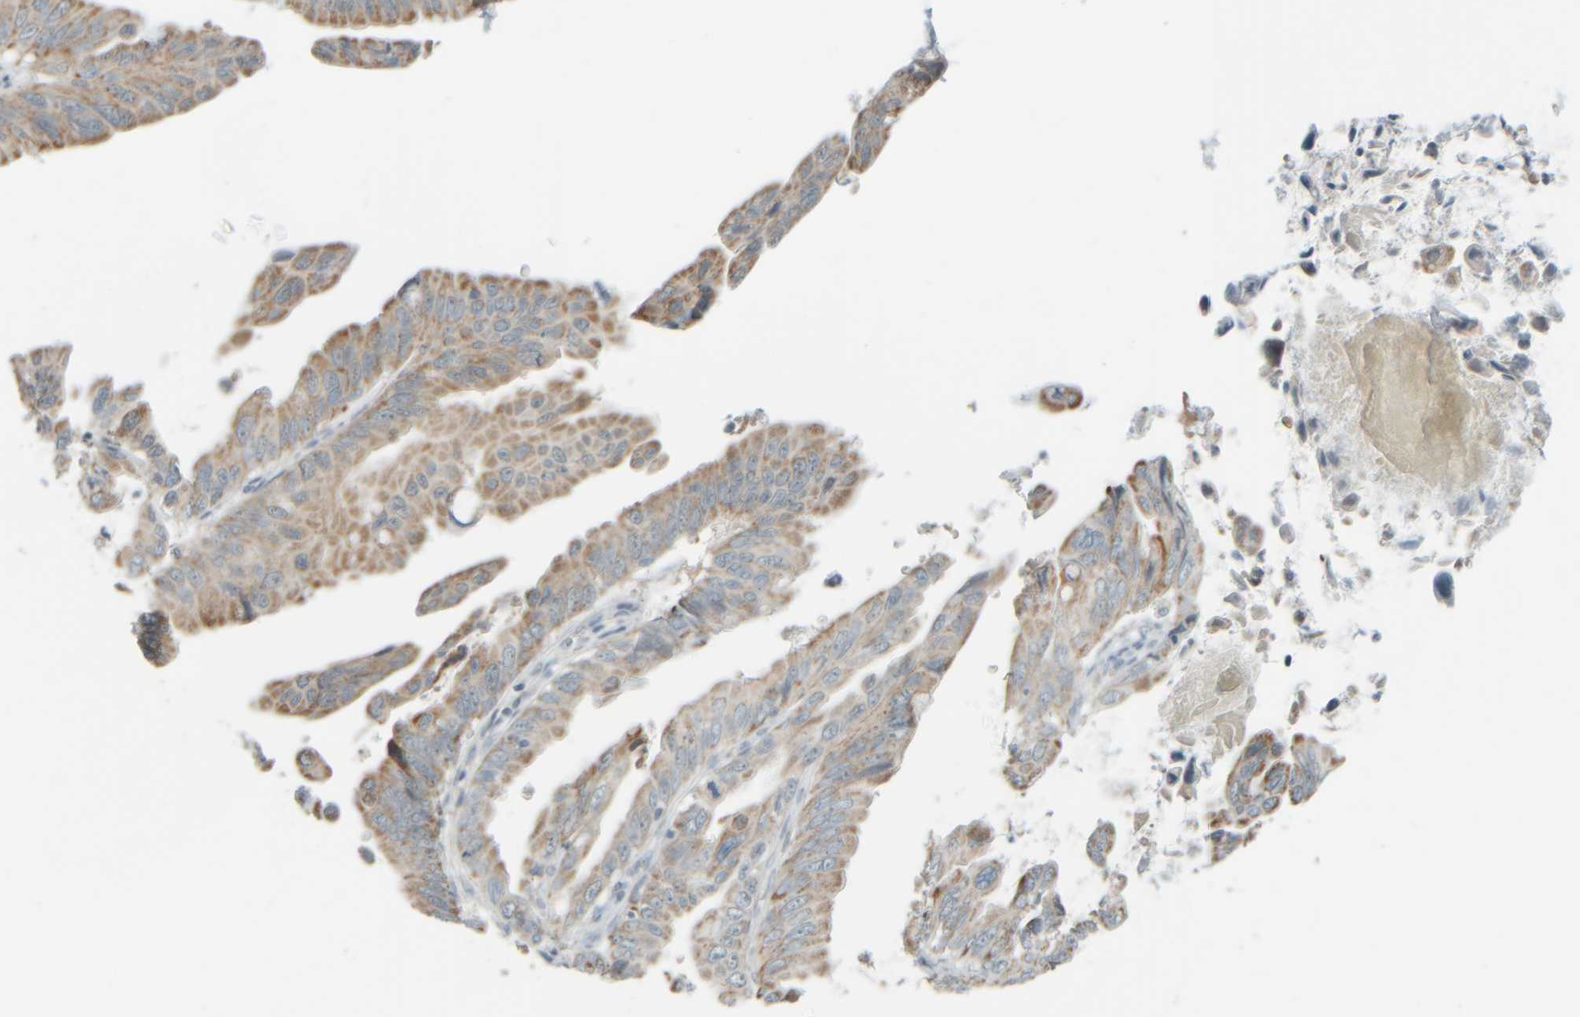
{"staining": {"intensity": "moderate", "quantity": ">75%", "location": "cytoplasmic/membranous"}, "tissue": "pancreatic cancer", "cell_type": "Tumor cells", "image_type": "cancer", "snomed": [{"axis": "morphology", "description": "Adenocarcinoma, NOS"}, {"axis": "topography", "description": "Pancreas"}], "caption": "Immunohistochemistry image of human pancreatic cancer stained for a protein (brown), which shows medium levels of moderate cytoplasmic/membranous expression in about >75% of tumor cells.", "gene": "PTGES3L-AARSD1", "patient": {"sex": "female", "age": 72}}